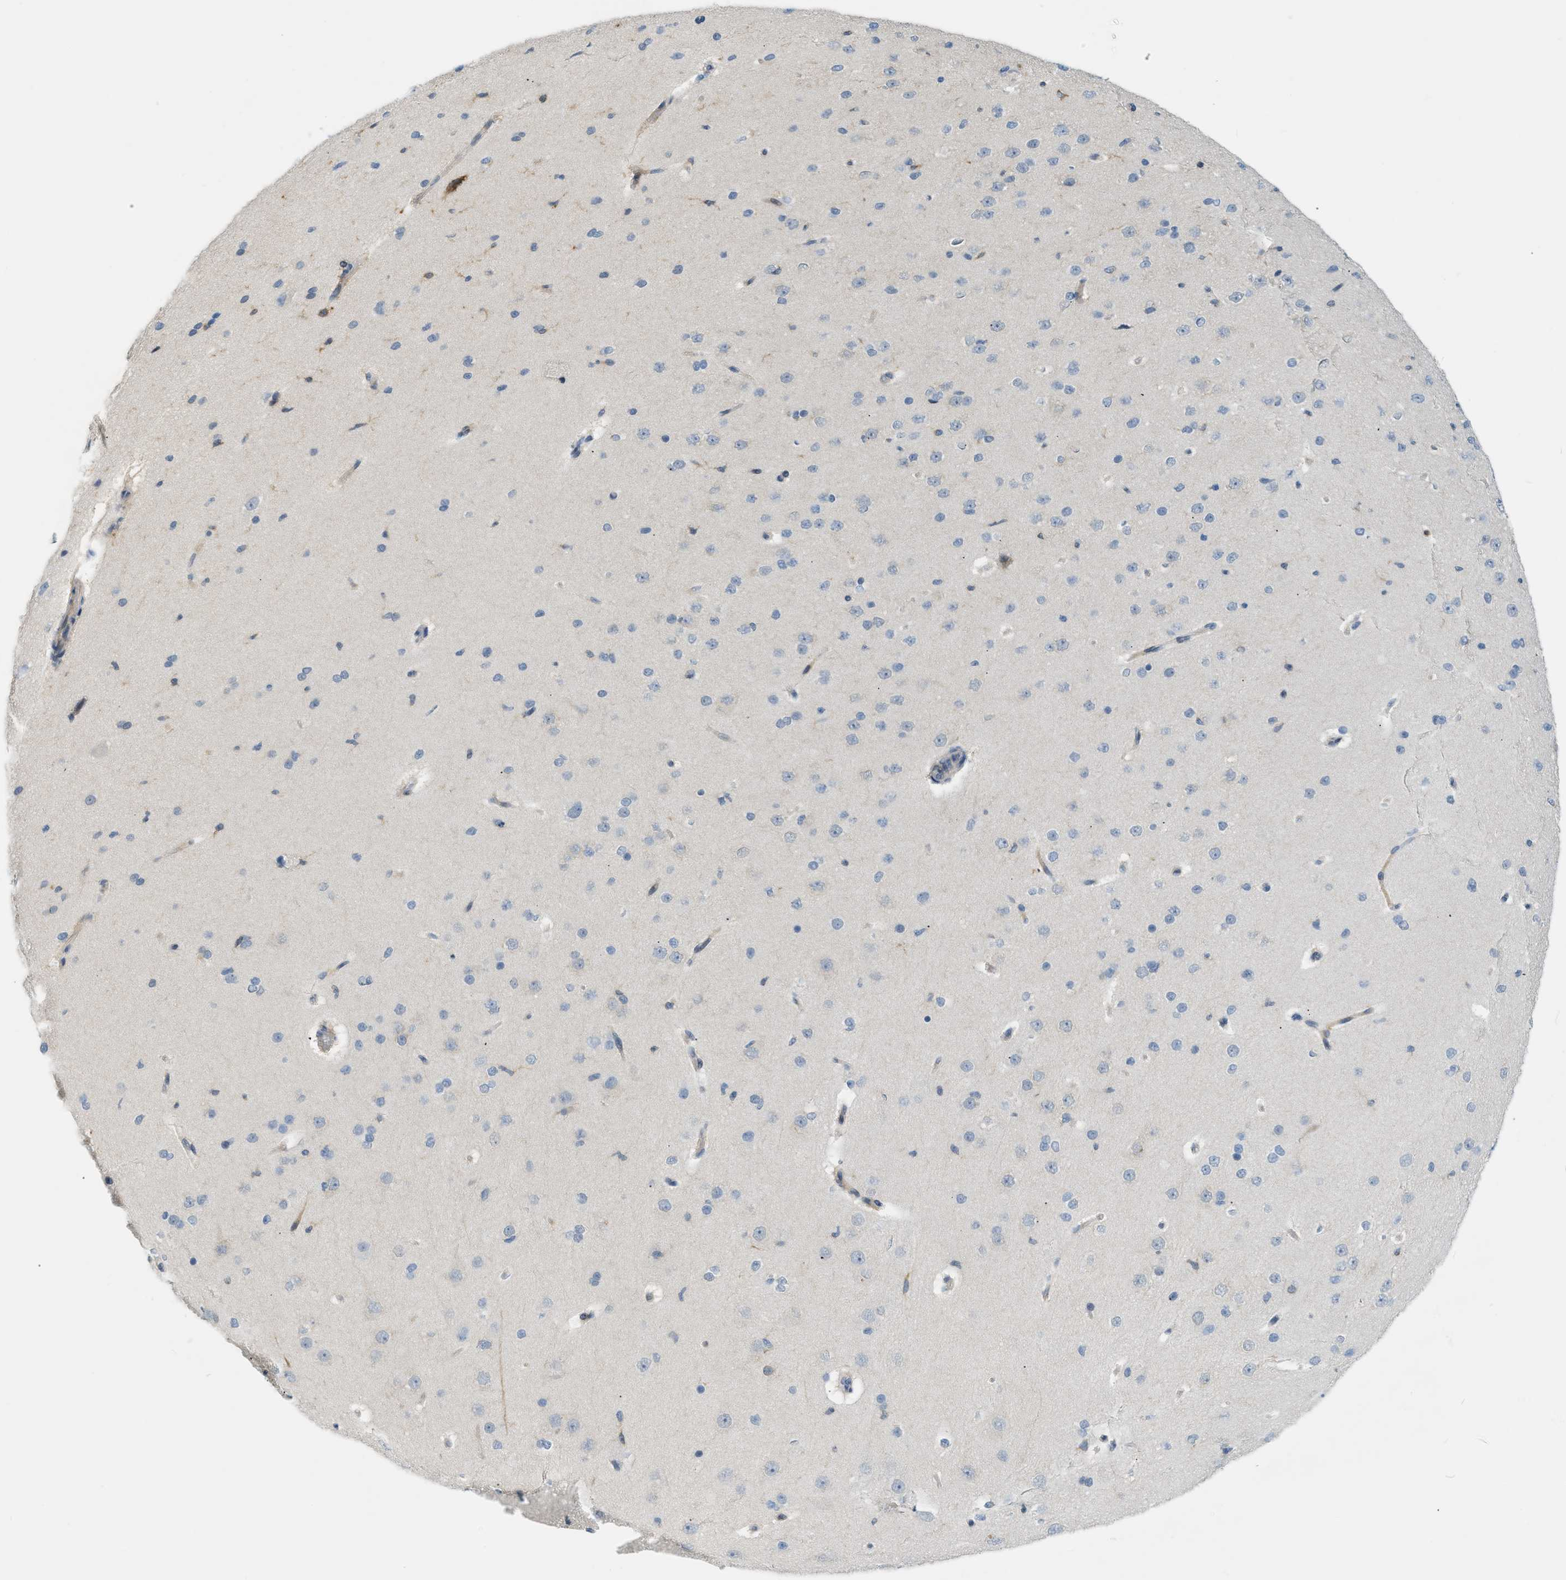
{"staining": {"intensity": "weak", "quantity": "25%-75%", "location": "cytoplasmic/membranous"}, "tissue": "cerebral cortex", "cell_type": "Endothelial cells", "image_type": "normal", "snomed": [{"axis": "morphology", "description": "Normal tissue, NOS"}, {"axis": "morphology", "description": "Developmental malformation"}, {"axis": "topography", "description": "Cerebral cortex"}], "caption": "Immunohistochemical staining of benign human cerebral cortex displays 25%-75% levels of weak cytoplasmic/membranous protein positivity in approximately 25%-75% of endothelial cells.", "gene": "ZNF408", "patient": {"sex": "female", "age": 30}}